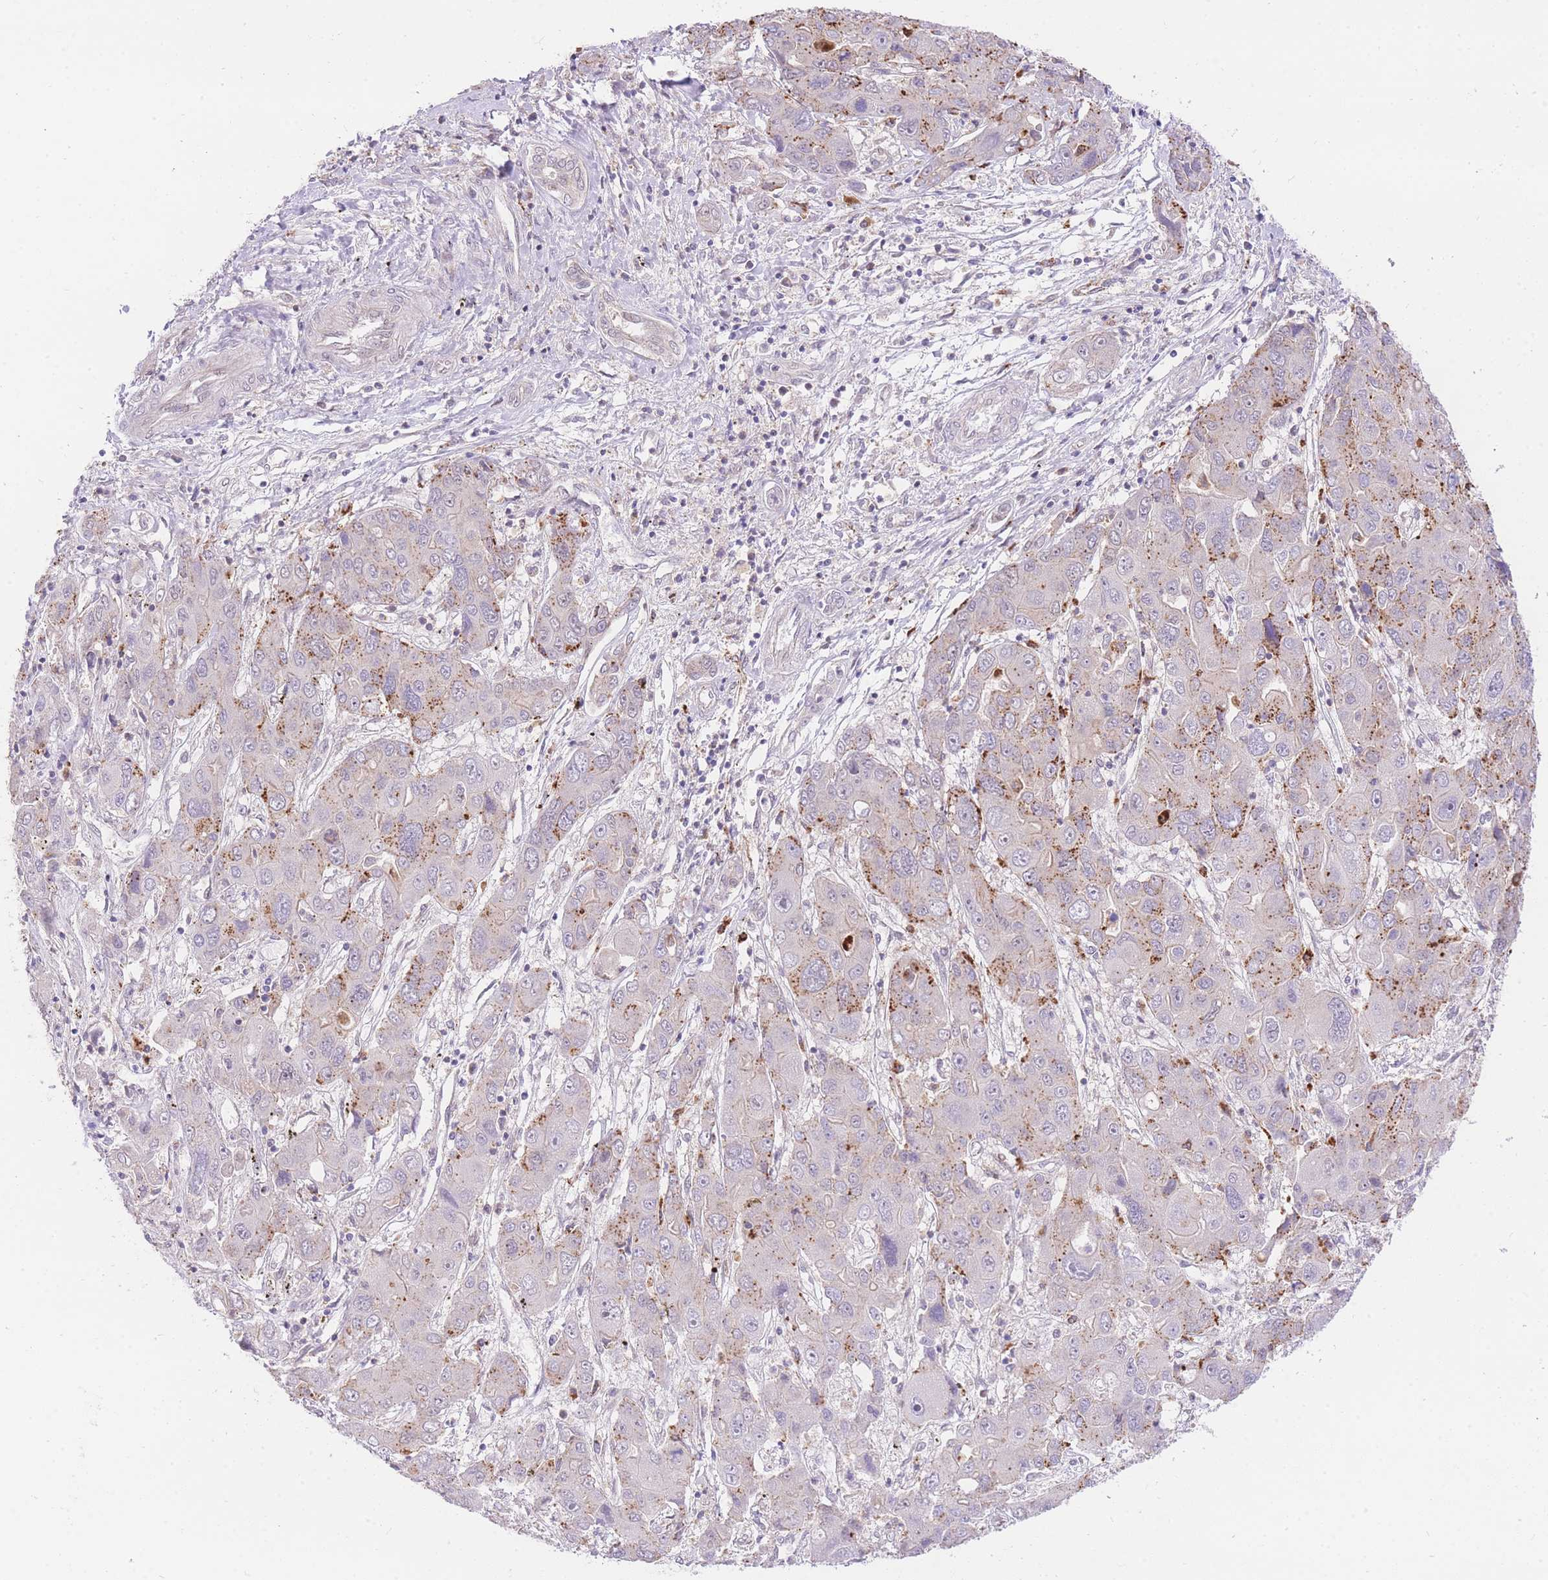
{"staining": {"intensity": "moderate", "quantity": "<25%", "location": "cytoplasmic/membranous"}, "tissue": "liver cancer", "cell_type": "Tumor cells", "image_type": "cancer", "snomed": [{"axis": "morphology", "description": "Cholangiocarcinoma"}, {"axis": "topography", "description": "Liver"}], "caption": "Liver cancer stained for a protein (brown) displays moderate cytoplasmic/membranous positive positivity in approximately <25% of tumor cells.", "gene": "UBXN7", "patient": {"sex": "male", "age": 67}}